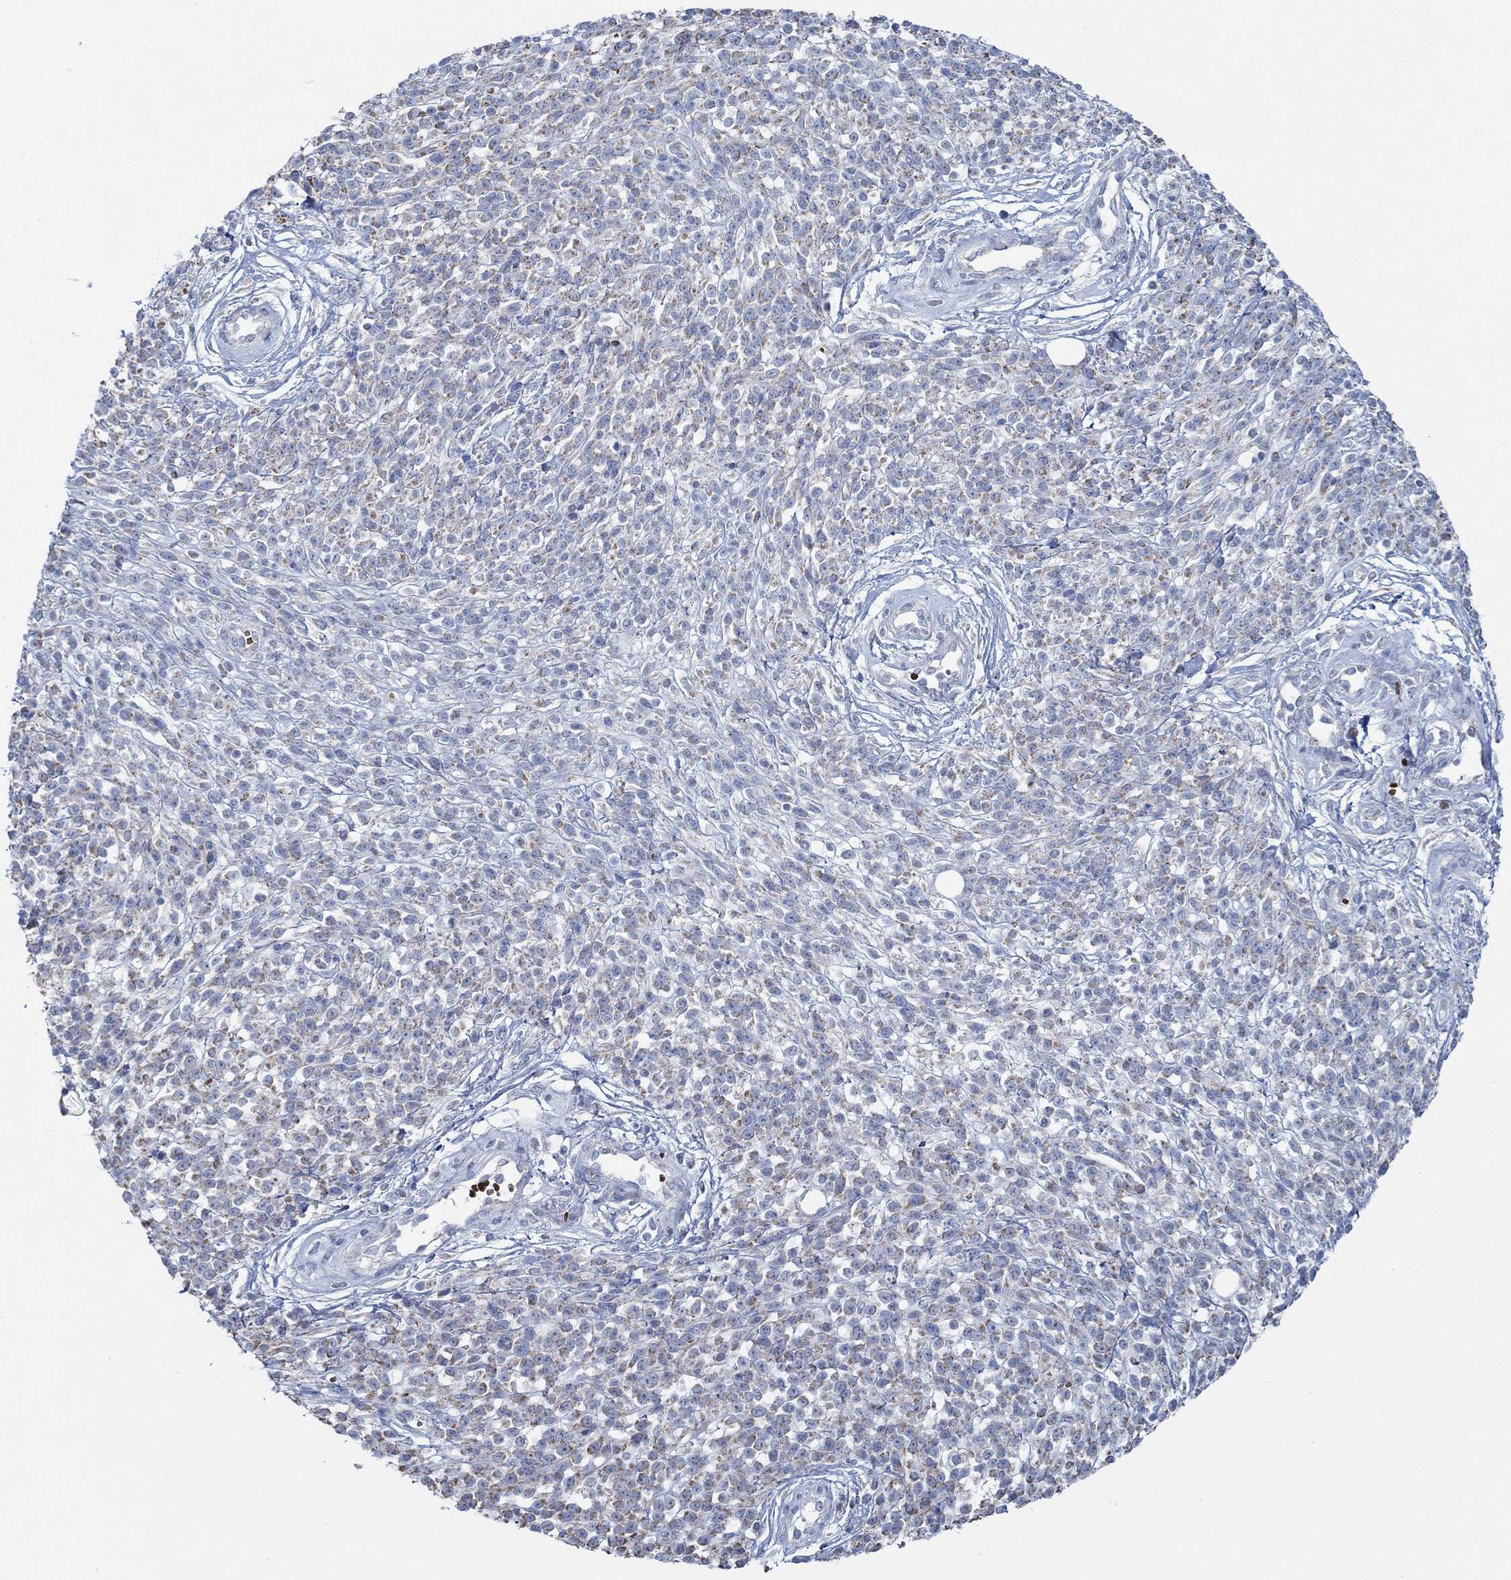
{"staining": {"intensity": "moderate", "quantity": "25%-75%", "location": "cytoplasmic/membranous"}, "tissue": "melanoma", "cell_type": "Tumor cells", "image_type": "cancer", "snomed": [{"axis": "morphology", "description": "Malignant melanoma, NOS"}, {"axis": "topography", "description": "Skin"}, {"axis": "topography", "description": "Skin of trunk"}], "caption": "Immunohistochemical staining of human melanoma demonstrates moderate cytoplasmic/membranous protein expression in approximately 25%-75% of tumor cells.", "gene": "GLOD5", "patient": {"sex": "male", "age": 74}}